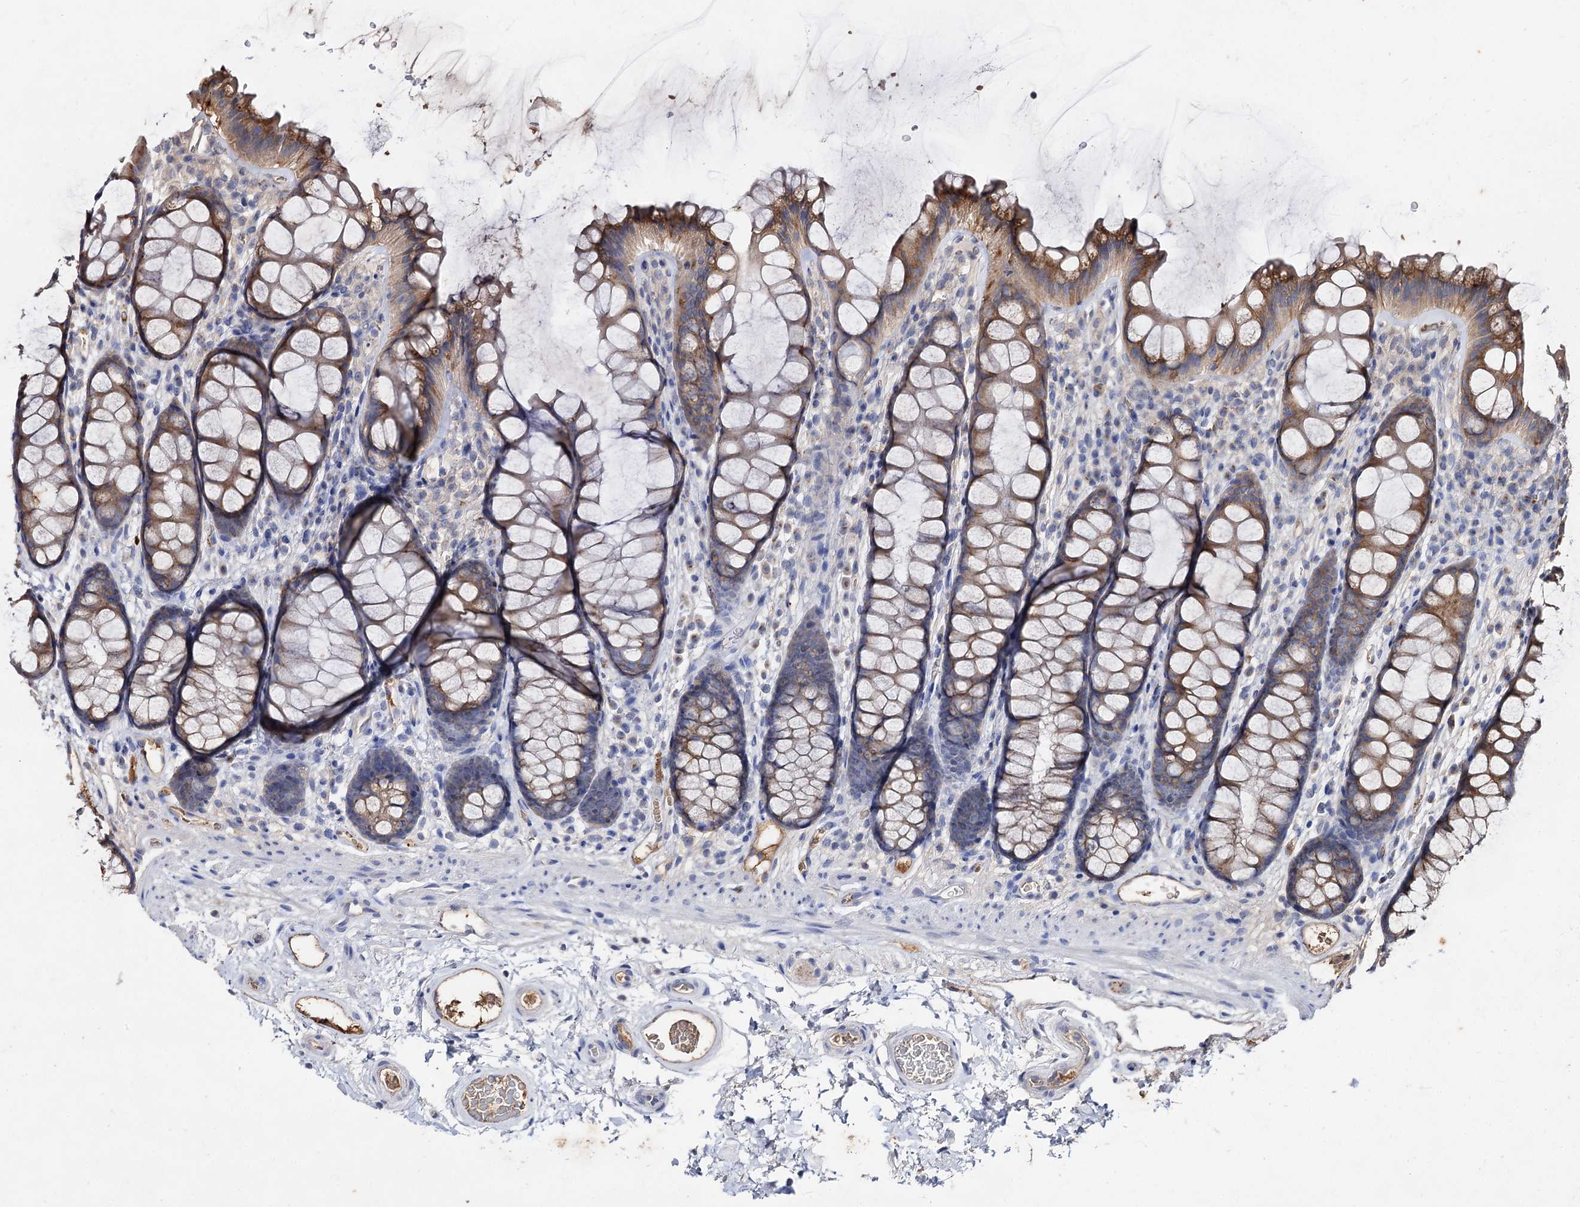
{"staining": {"intensity": "moderate", "quantity": ">75%", "location": "cytoplasmic/membranous"}, "tissue": "colon", "cell_type": "Endothelial cells", "image_type": "normal", "snomed": [{"axis": "morphology", "description": "Normal tissue, NOS"}, {"axis": "topography", "description": "Colon"}], "caption": "This image displays unremarkable colon stained with IHC to label a protein in brown. The cytoplasmic/membranous of endothelial cells show moderate positivity for the protein. Nuclei are counter-stained blue.", "gene": "ARFIP2", "patient": {"sex": "female", "age": 82}}